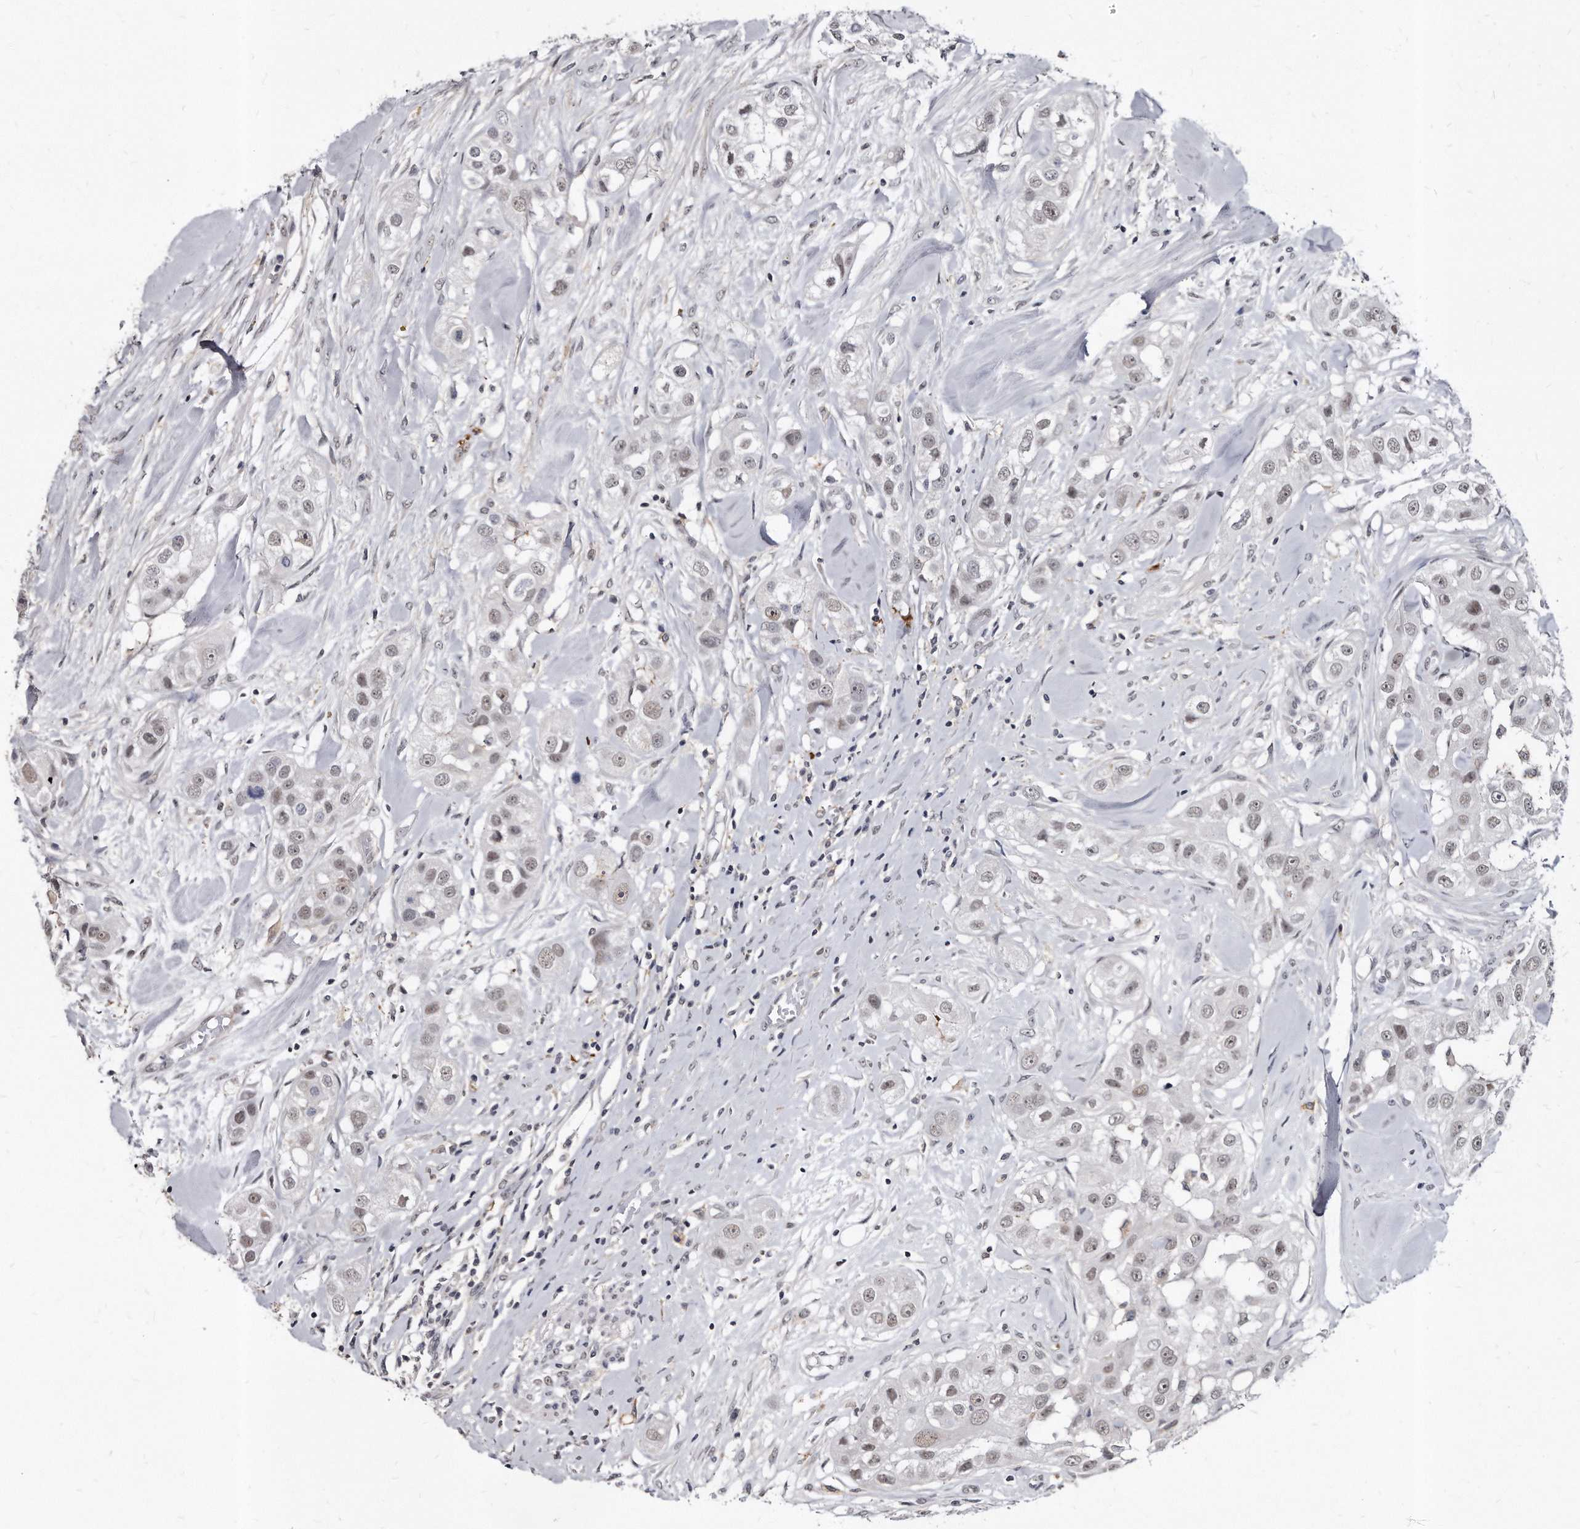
{"staining": {"intensity": "negative", "quantity": "none", "location": "none"}, "tissue": "head and neck cancer", "cell_type": "Tumor cells", "image_type": "cancer", "snomed": [{"axis": "morphology", "description": "Normal tissue, NOS"}, {"axis": "morphology", "description": "Squamous cell carcinoma, NOS"}, {"axis": "topography", "description": "Skeletal muscle"}, {"axis": "topography", "description": "Head-Neck"}], "caption": "IHC of squamous cell carcinoma (head and neck) demonstrates no expression in tumor cells. (Stains: DAB immunohistochemistry (IHC) with hematoxylin counter stain, Microscopy: brightfield microscopy at high magnification).", "gene": "KLHDC3", "patient": {"sex": "male", "age": 51}}